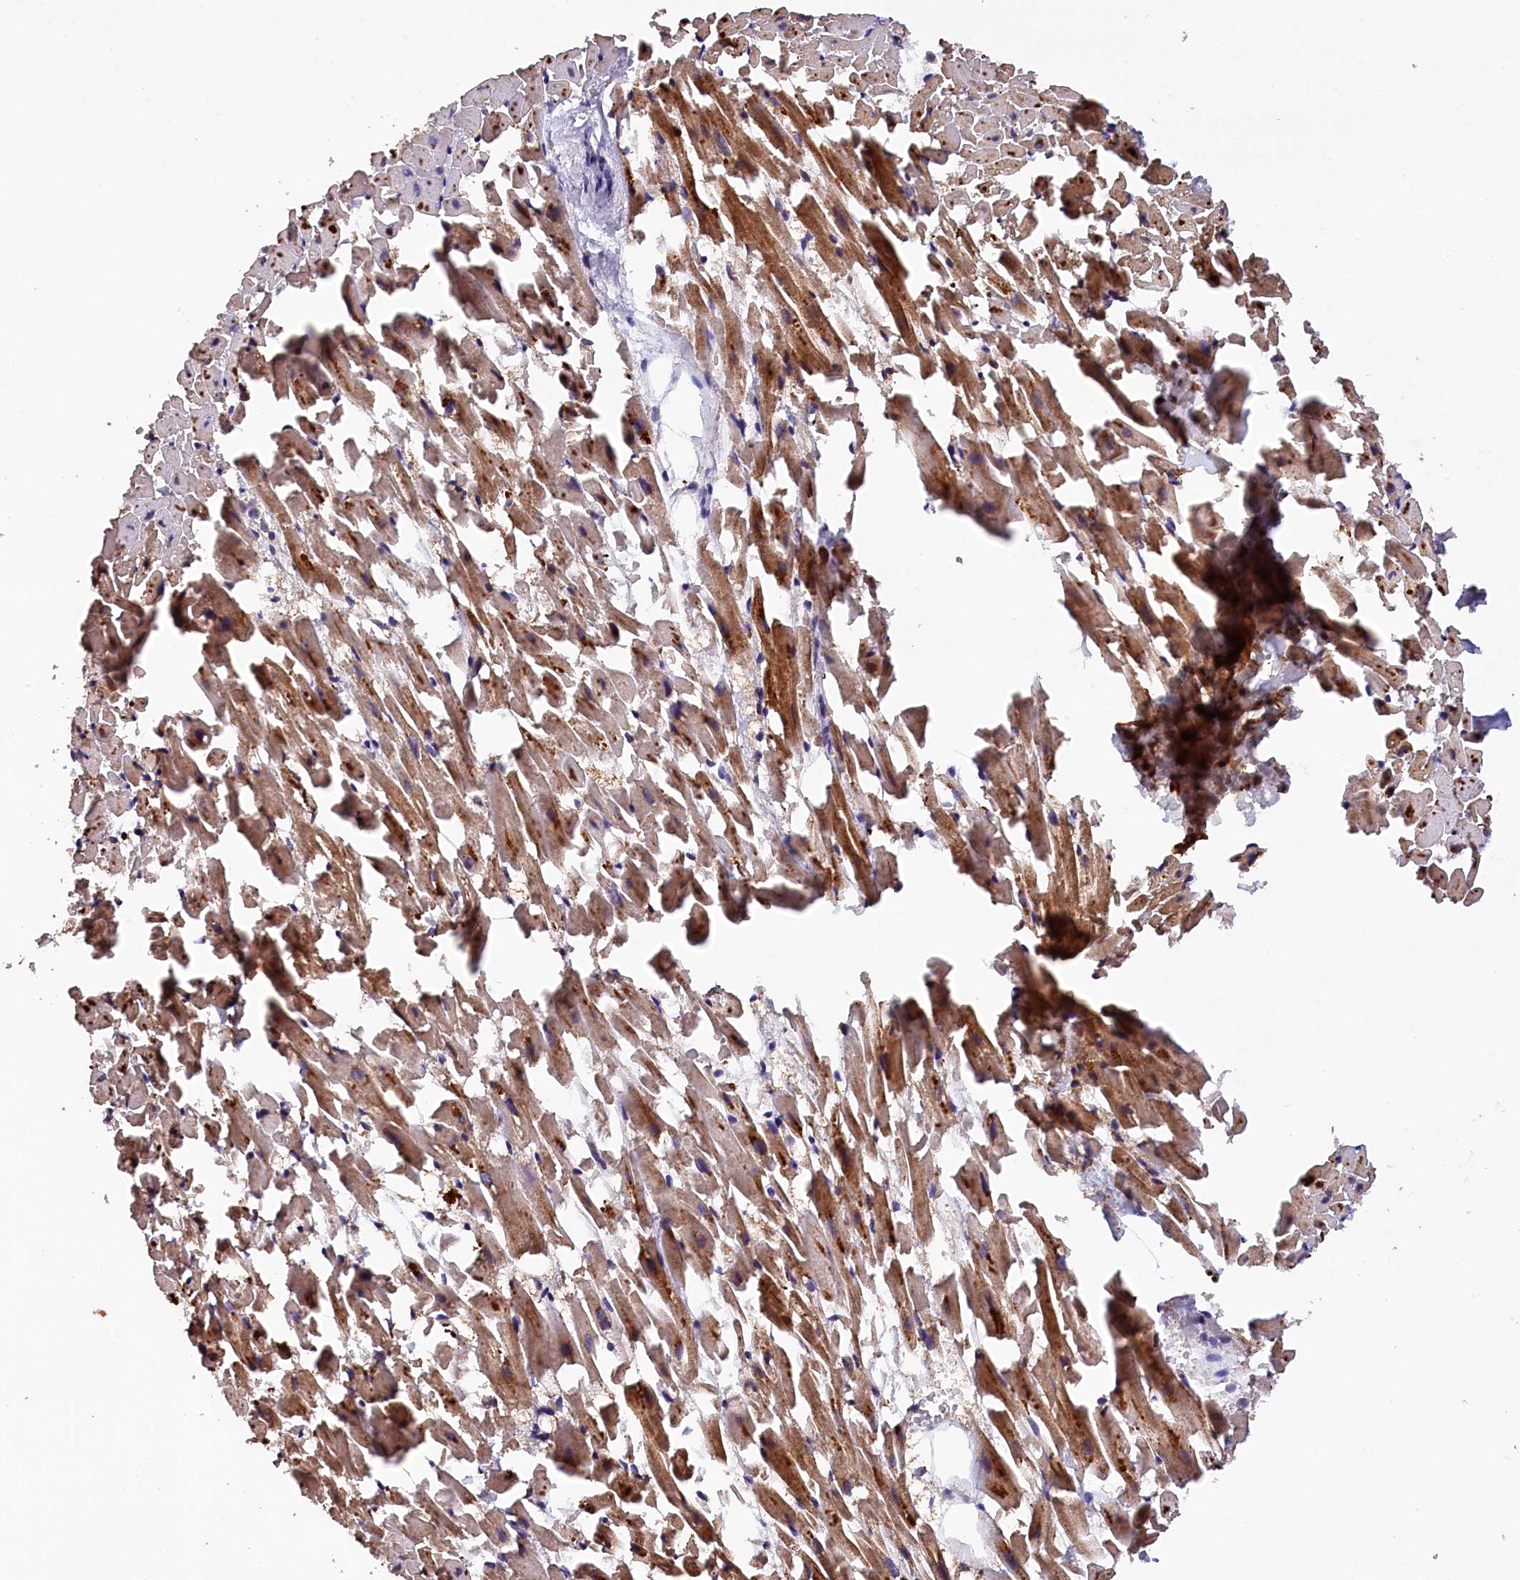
{"staining": {"intensity": "moderate", "quantity": ">75%", "location": "cytoplasmic/membranous"}, "tissue": "heart muscle", "cell_type": "Cardiomyocytes", "image_type": "normal", "snomed": [{"axis": "morphology", "description": "Normal tissue, NOS"}, {"axis": "topography", "description": "Heart"}], "caption": "Normal heart muscle displays moderate cytoplasmic/membranous staining in approximately >75% of cardiomyocytes, visualized by immunohistochemistry. (Brightfield microscopy of DAB IHC at high magnification).", "gene": "KLC2", "patient": {"sex": "female", "age": 64}}